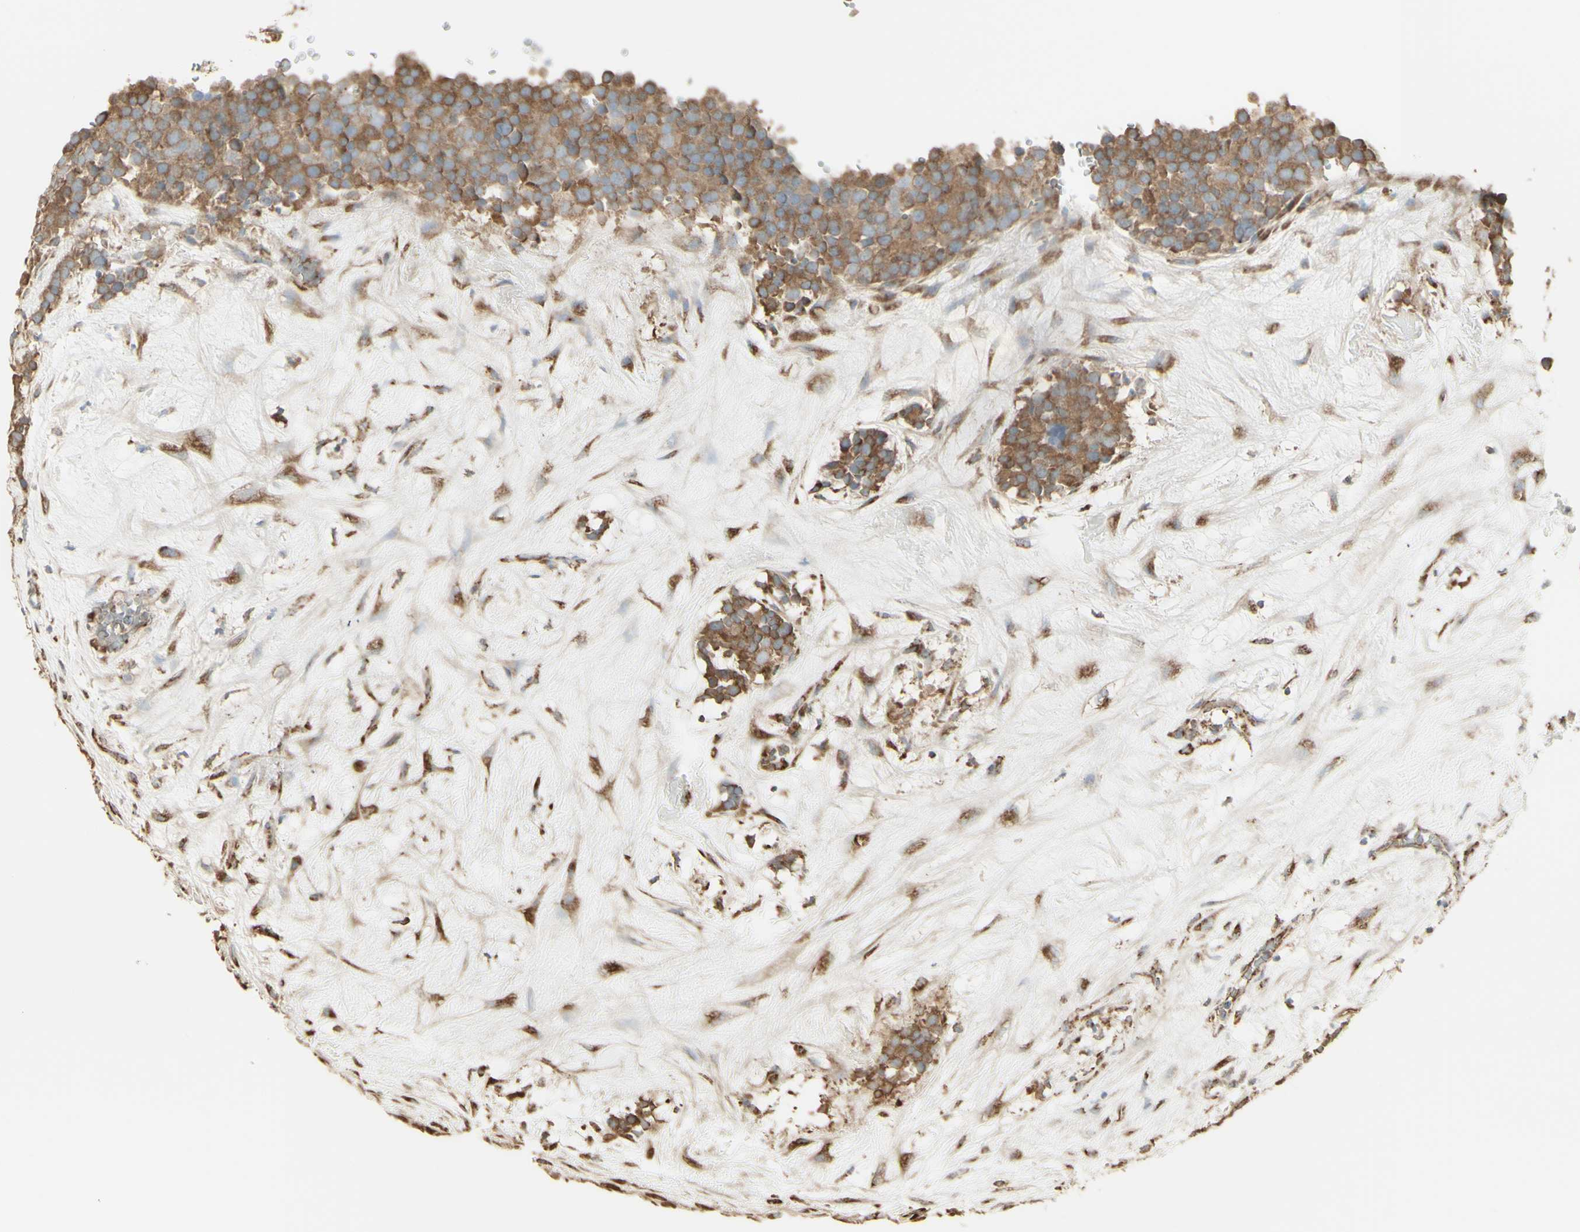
{"staining": {"intensity": "moderate", "quantity": ">75%", "location": "cytoplasmic/membranous"}, "tissue": "testis cancer", "cell_type": "Tumor cells", "image_type": "cancer", "snomed": [{"axis": "morphology", "description": "Seminoma, NOS"}, {"axis": "topography", "description": "Testis"}], "caption": "This is a photomicrograph of immunohistochemistry (IHC) staining of testis cancer (seminoma), which shows moderate positivity in the cytoplasmic/membranous of tumor cells.", "gene": "EEF1B2", "patient": {"sex": "male", "age": 71}}